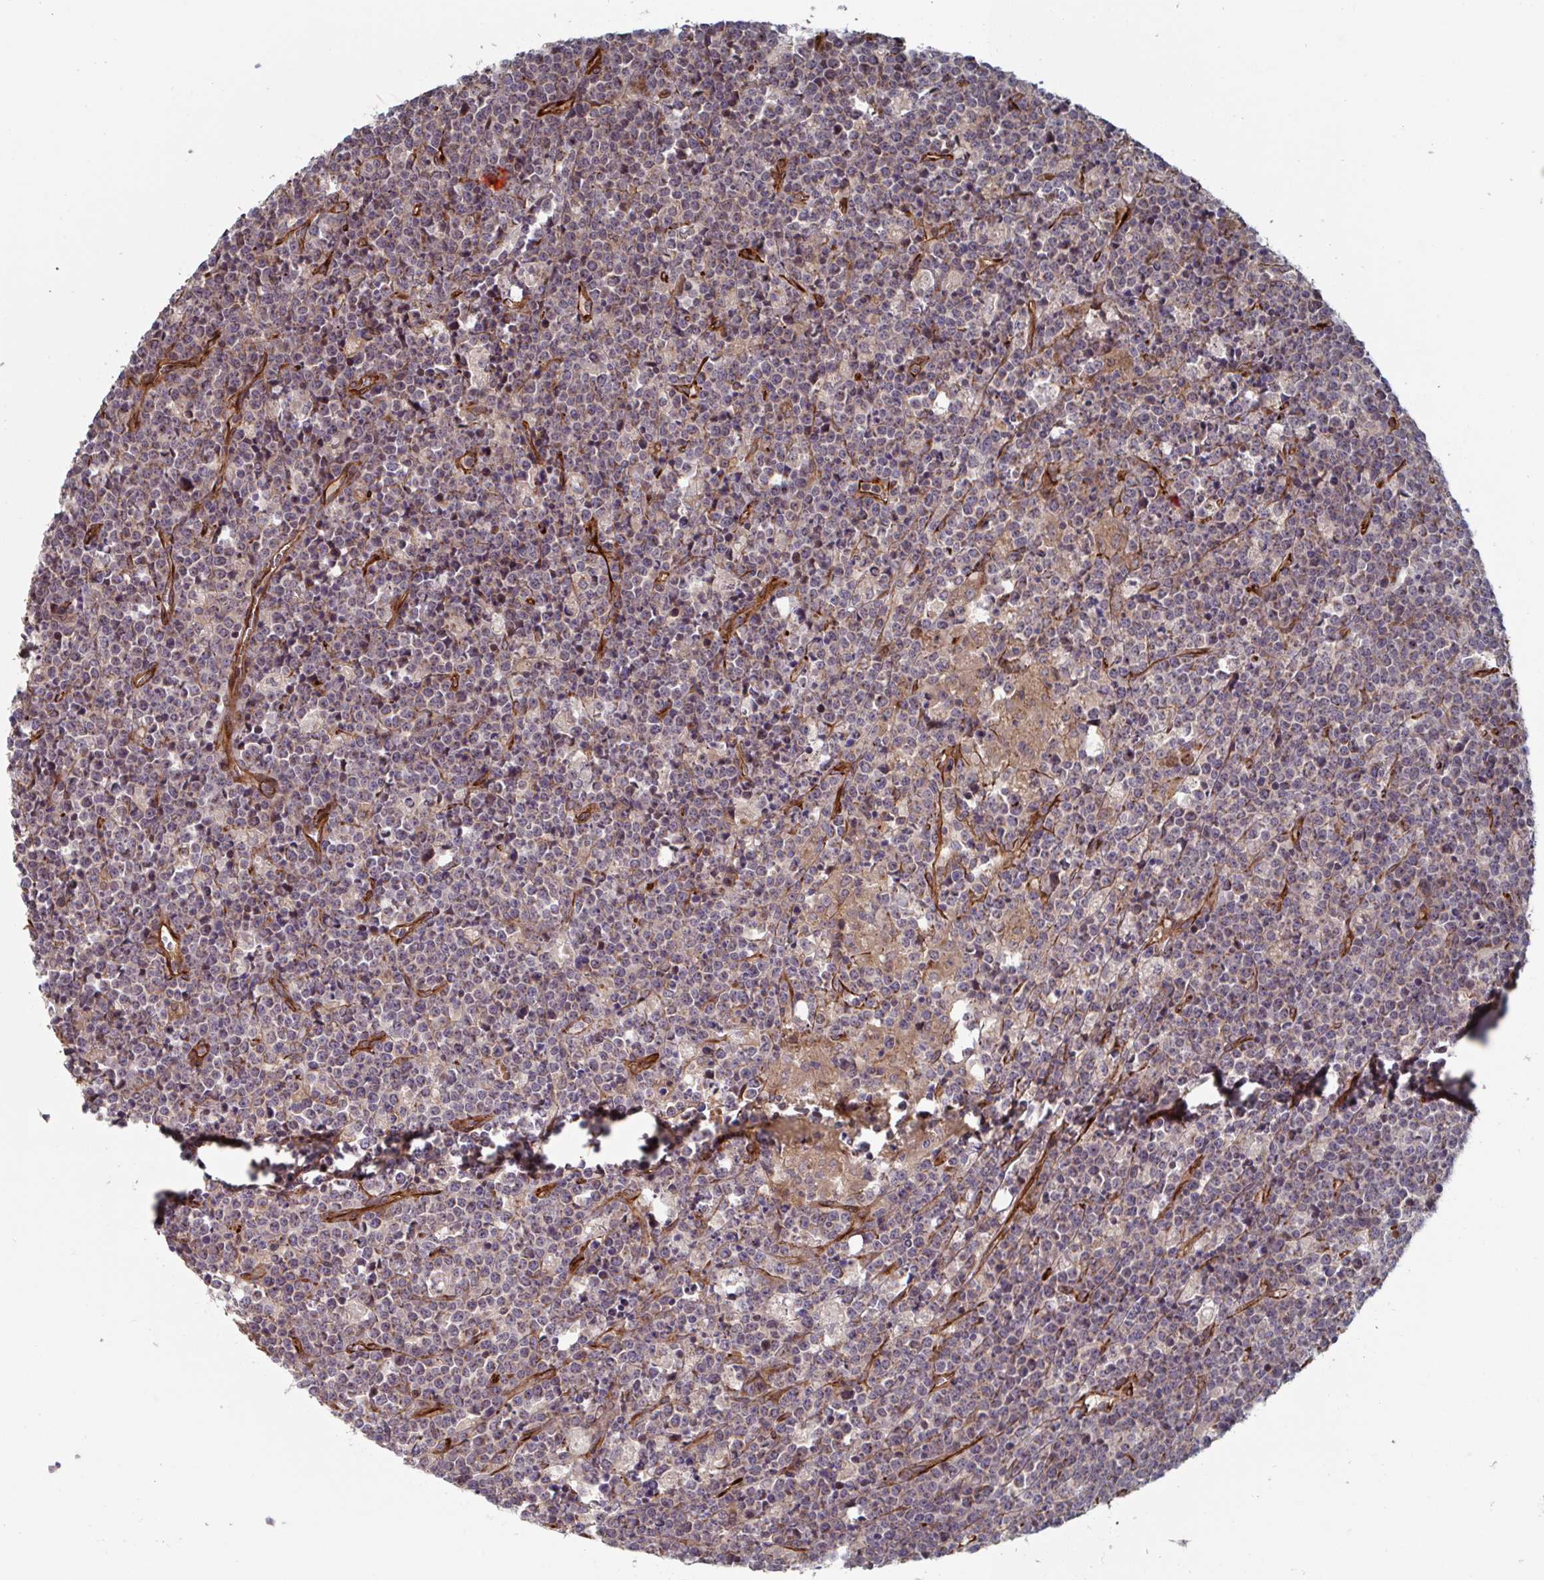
{"staining": {"intensity": "negative", "quantity": "none", "location": "none"}, "tissue": "lymphoma", "cell_type": "Tumor cells", "image_type": "cancer", "snomed": [{"axis": "morphology", "description": "Malignant lymphoma, non-Hodgkin's type, High grade"}, {"axis": "topography", "description": "Ovary"}], "caption": "IHC photomicrograph of neoplastic tissue: human high-grade malignant lymphoma, non-Hodgkin's type stained with DAB demonstrates no significant protein staining in tumor cells.", "gene": "DVL3", "patient": {"sex": "female", "age": 56}}